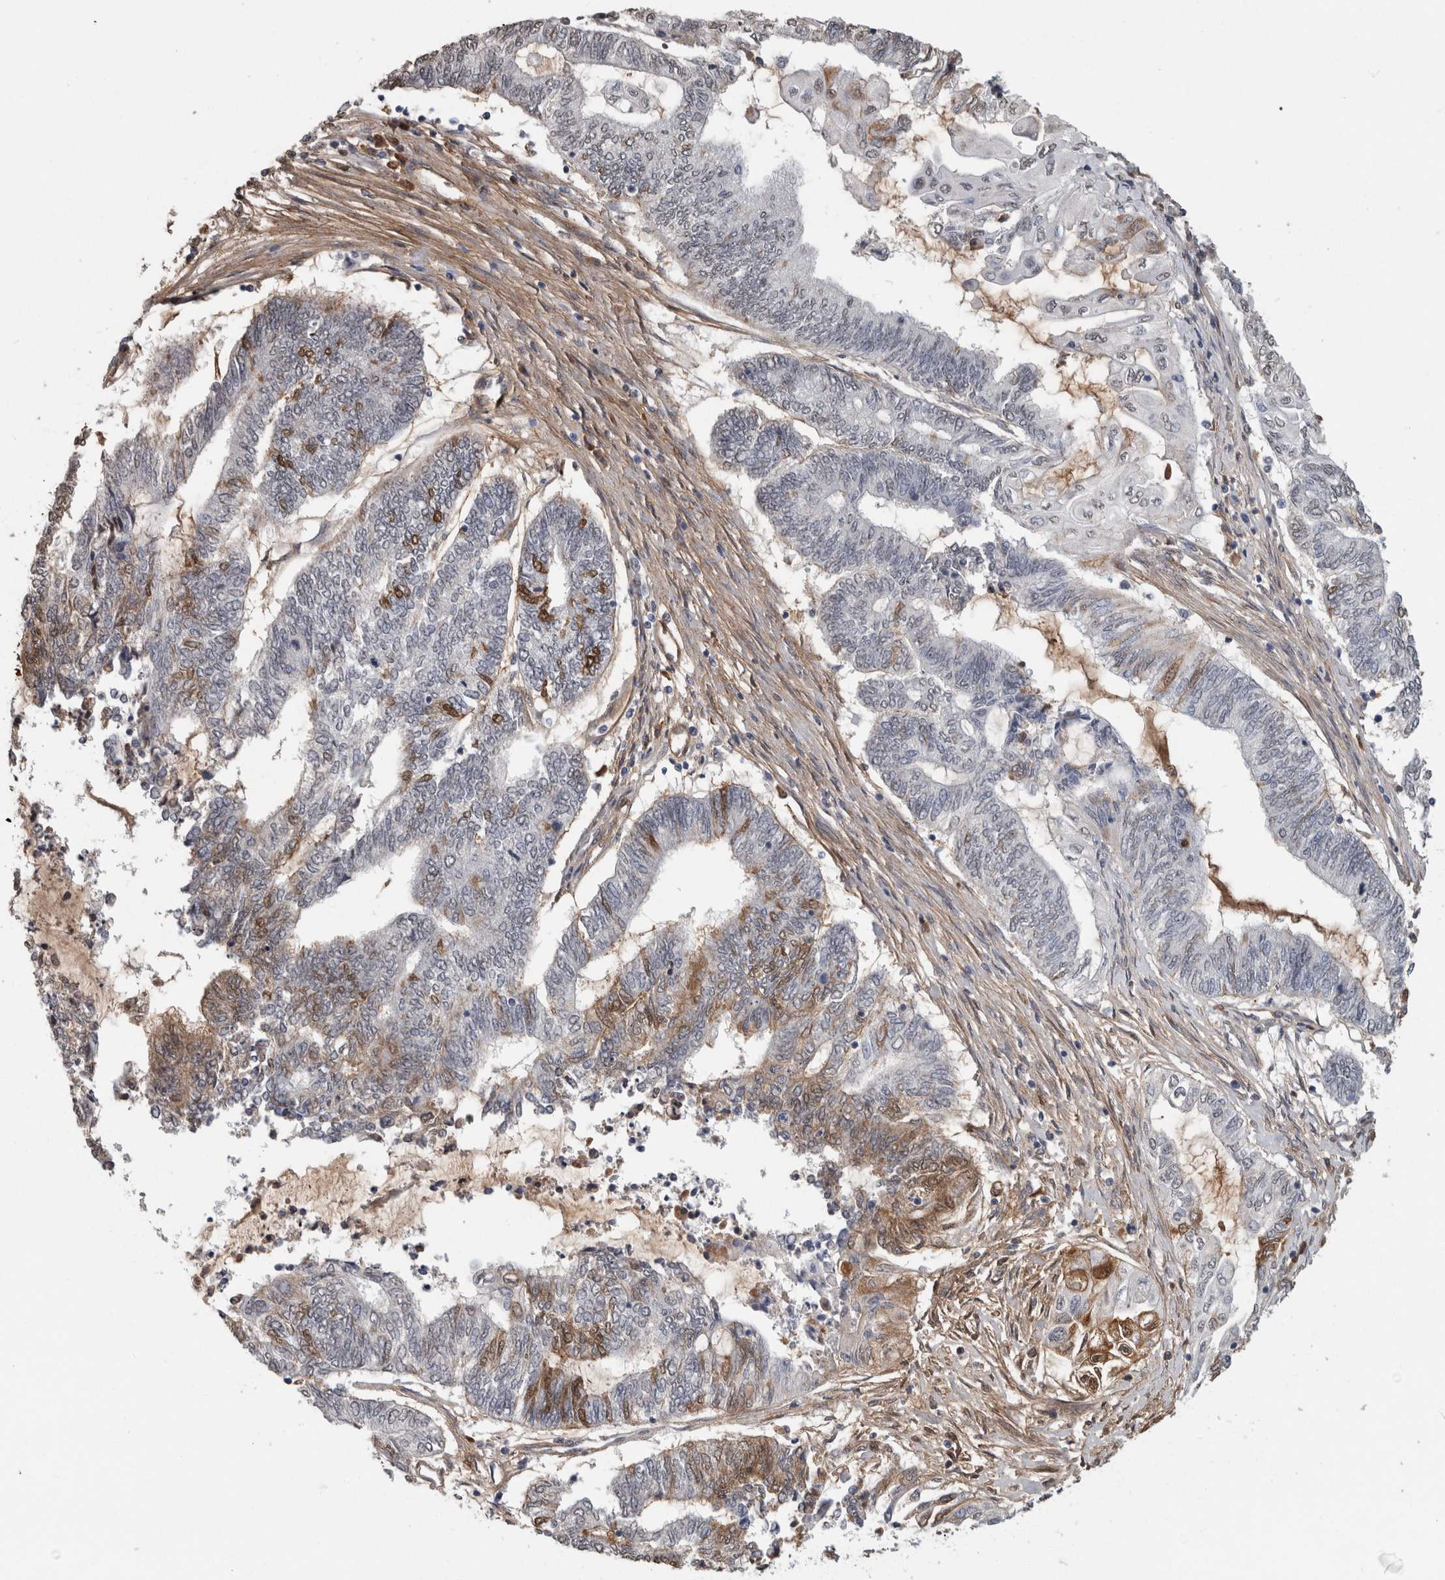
{"staining": {"intensity": "moderate", "quantity": "<25%", "location": "cytoplasmic/membranous,nuclear"}, "tissue": "endometrial cancer", "cell_type": "Tumor cells", "image_type": "cancer", "snomed": [{"axis": "morphology", "description": "Adenocarcinoma, NOS"}, {"axis": "topography", "description": "Uterus"}, {"axis": "topography", "description": "Endometrium"}], "caption": "Endometrial cancer stained with a brown dye demonstrates moderate cytoplasmic/membranous and nuclear positive staining in approximately <25% of tumor cells.", "gene": "LTBP1", "patient": {"sex": "female", "age": 70}}